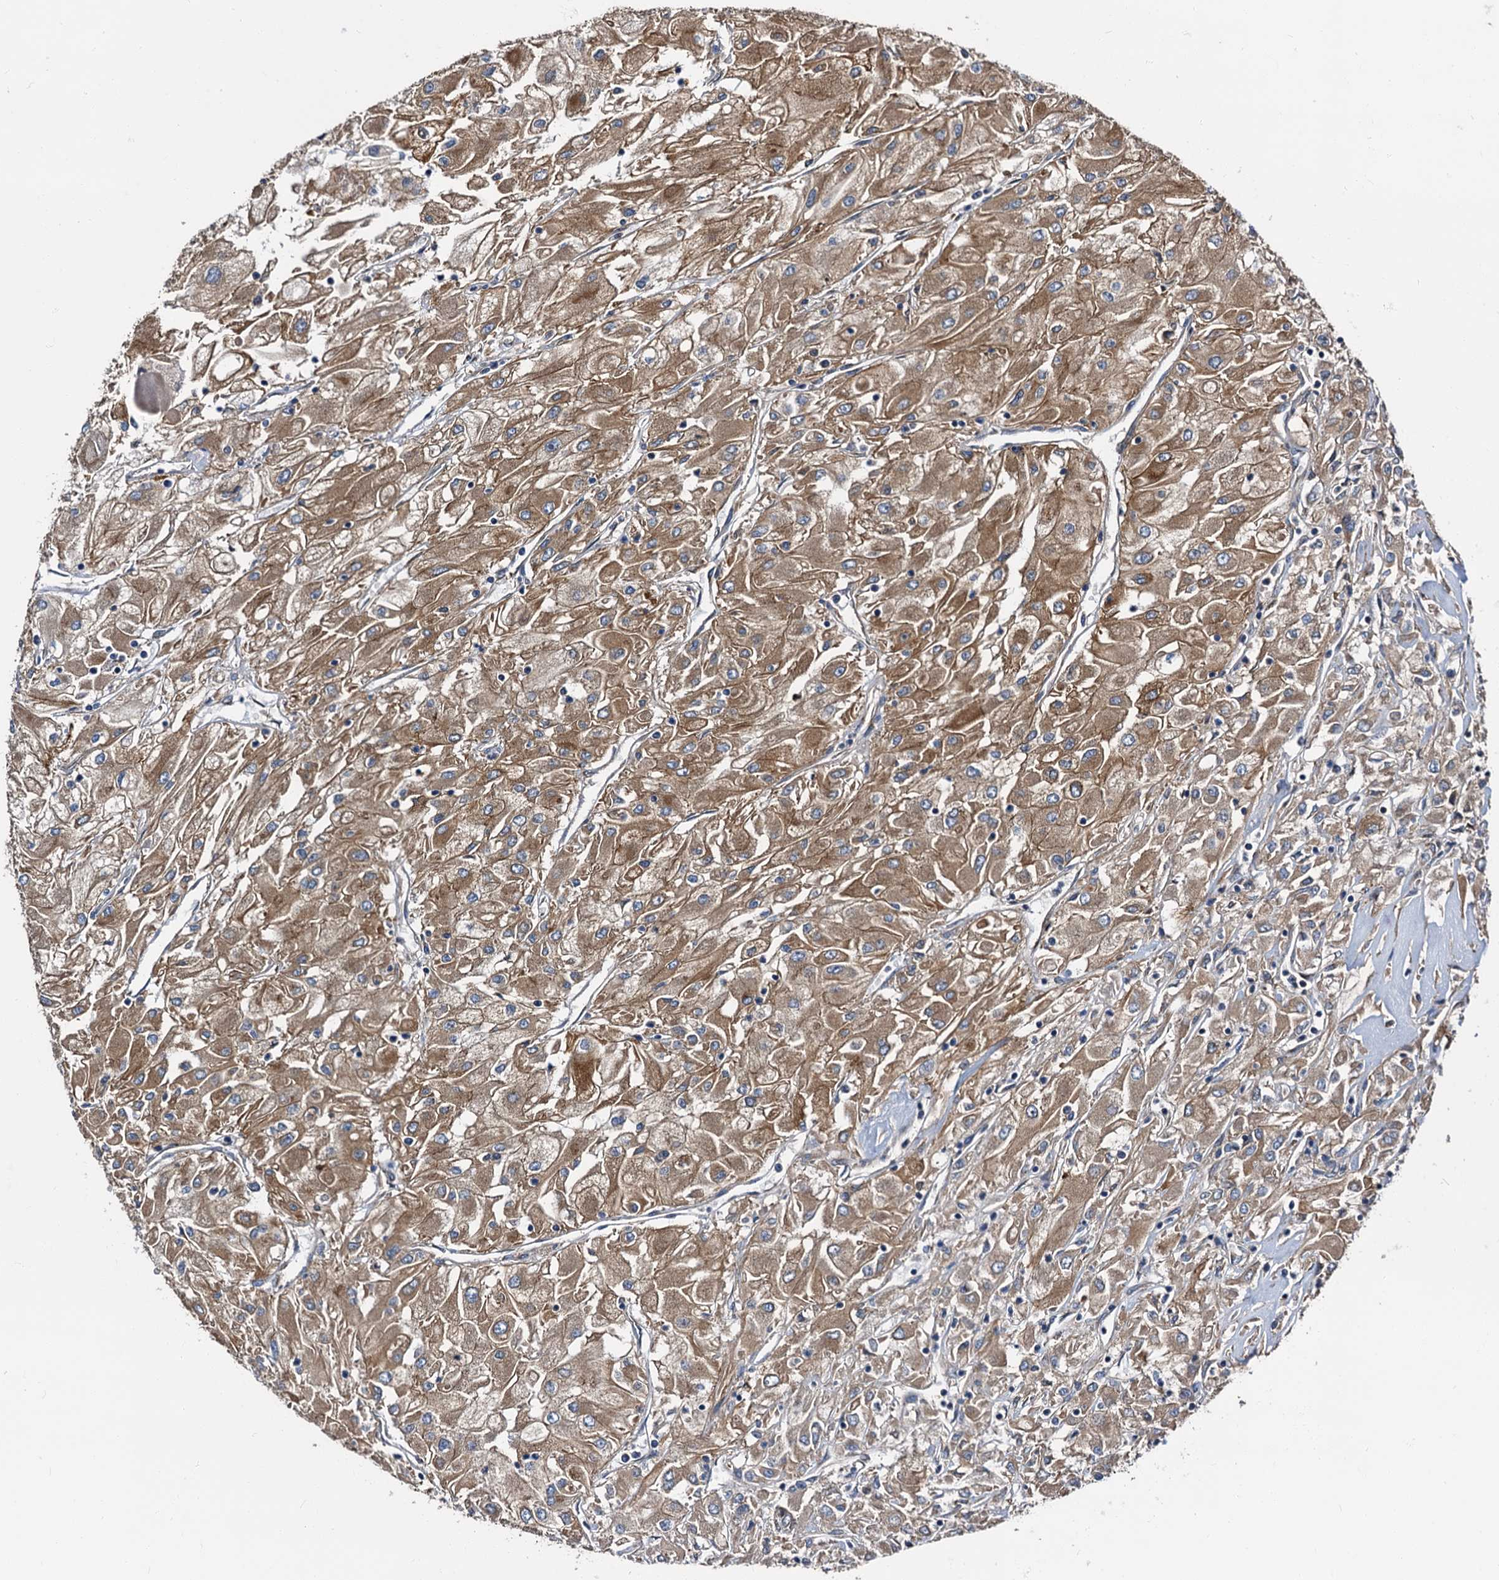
{"staining": {"intensity": "moderate", "quantity": "25%-75%", "location": "cytoplasmic/membranous"}, "tissue": "renal cancer", "cell_type": "Tumor cells", "image_type": "cancer", "snomed": [{"axis": "morphology", "description": "Adenocarcinoma, NOS"}, {"axis": "topography", "description": "Kidney"}], "caption": "A photomicrograph of renal adenocarcinoma stained for a protein displays moderate cytoplasmic/membranous brown staining in tumor cells.", "gene": "PEX5", "patient": {"sex": "male", "age": 80}}